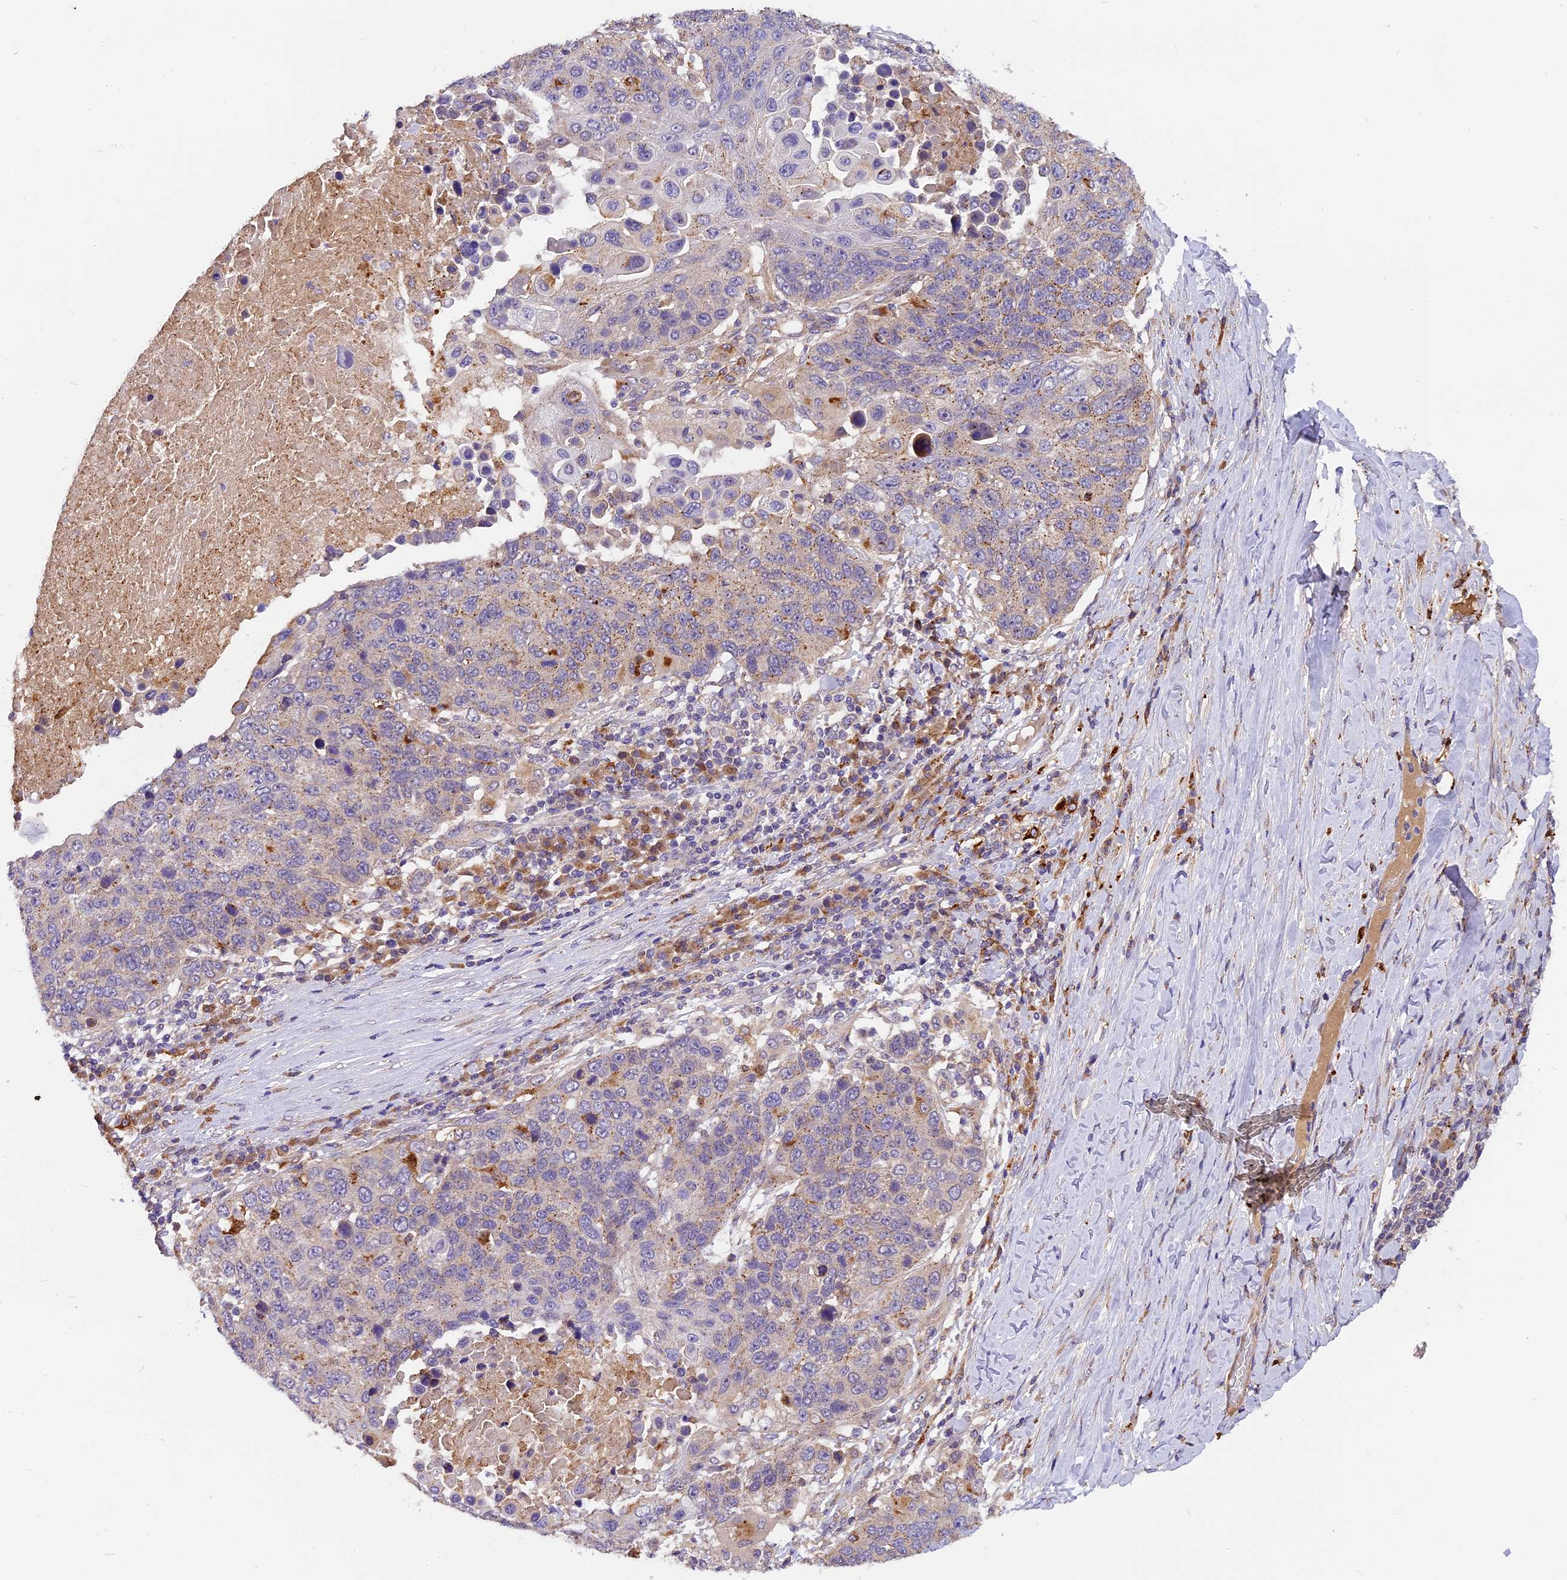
{"staining": {"intensity": "weak", "quantity": "25%-75%", "location": "cytoplasmic/membranous"}, "tissue": "lung cancer", "cell_type": "Tumor cells", "image_type": "cancer", "snomed": [{"axis": "morphology", "description": "Normal tissue, NOS"}, {"axis": "morphology", "description": "Squamous cell carcinoma, NOS"}, {"axis": "topography", "description": "Lymph node"}, {"axis": "topography", "description": "Lung"}], "caption": "Immunohistochemistry (IHC) image of neoplastic tissue: human squamous cell carcinoma (lung) stained using immunohistochemistry exhibits low levels of weak protein expression localized specifically in the cytoplasmic/membranous of tumor cells, appearing as a cytoplasmic/membranous brown color.", "gene": "COPE", "patient": {"sex": "male", "age": 66}}